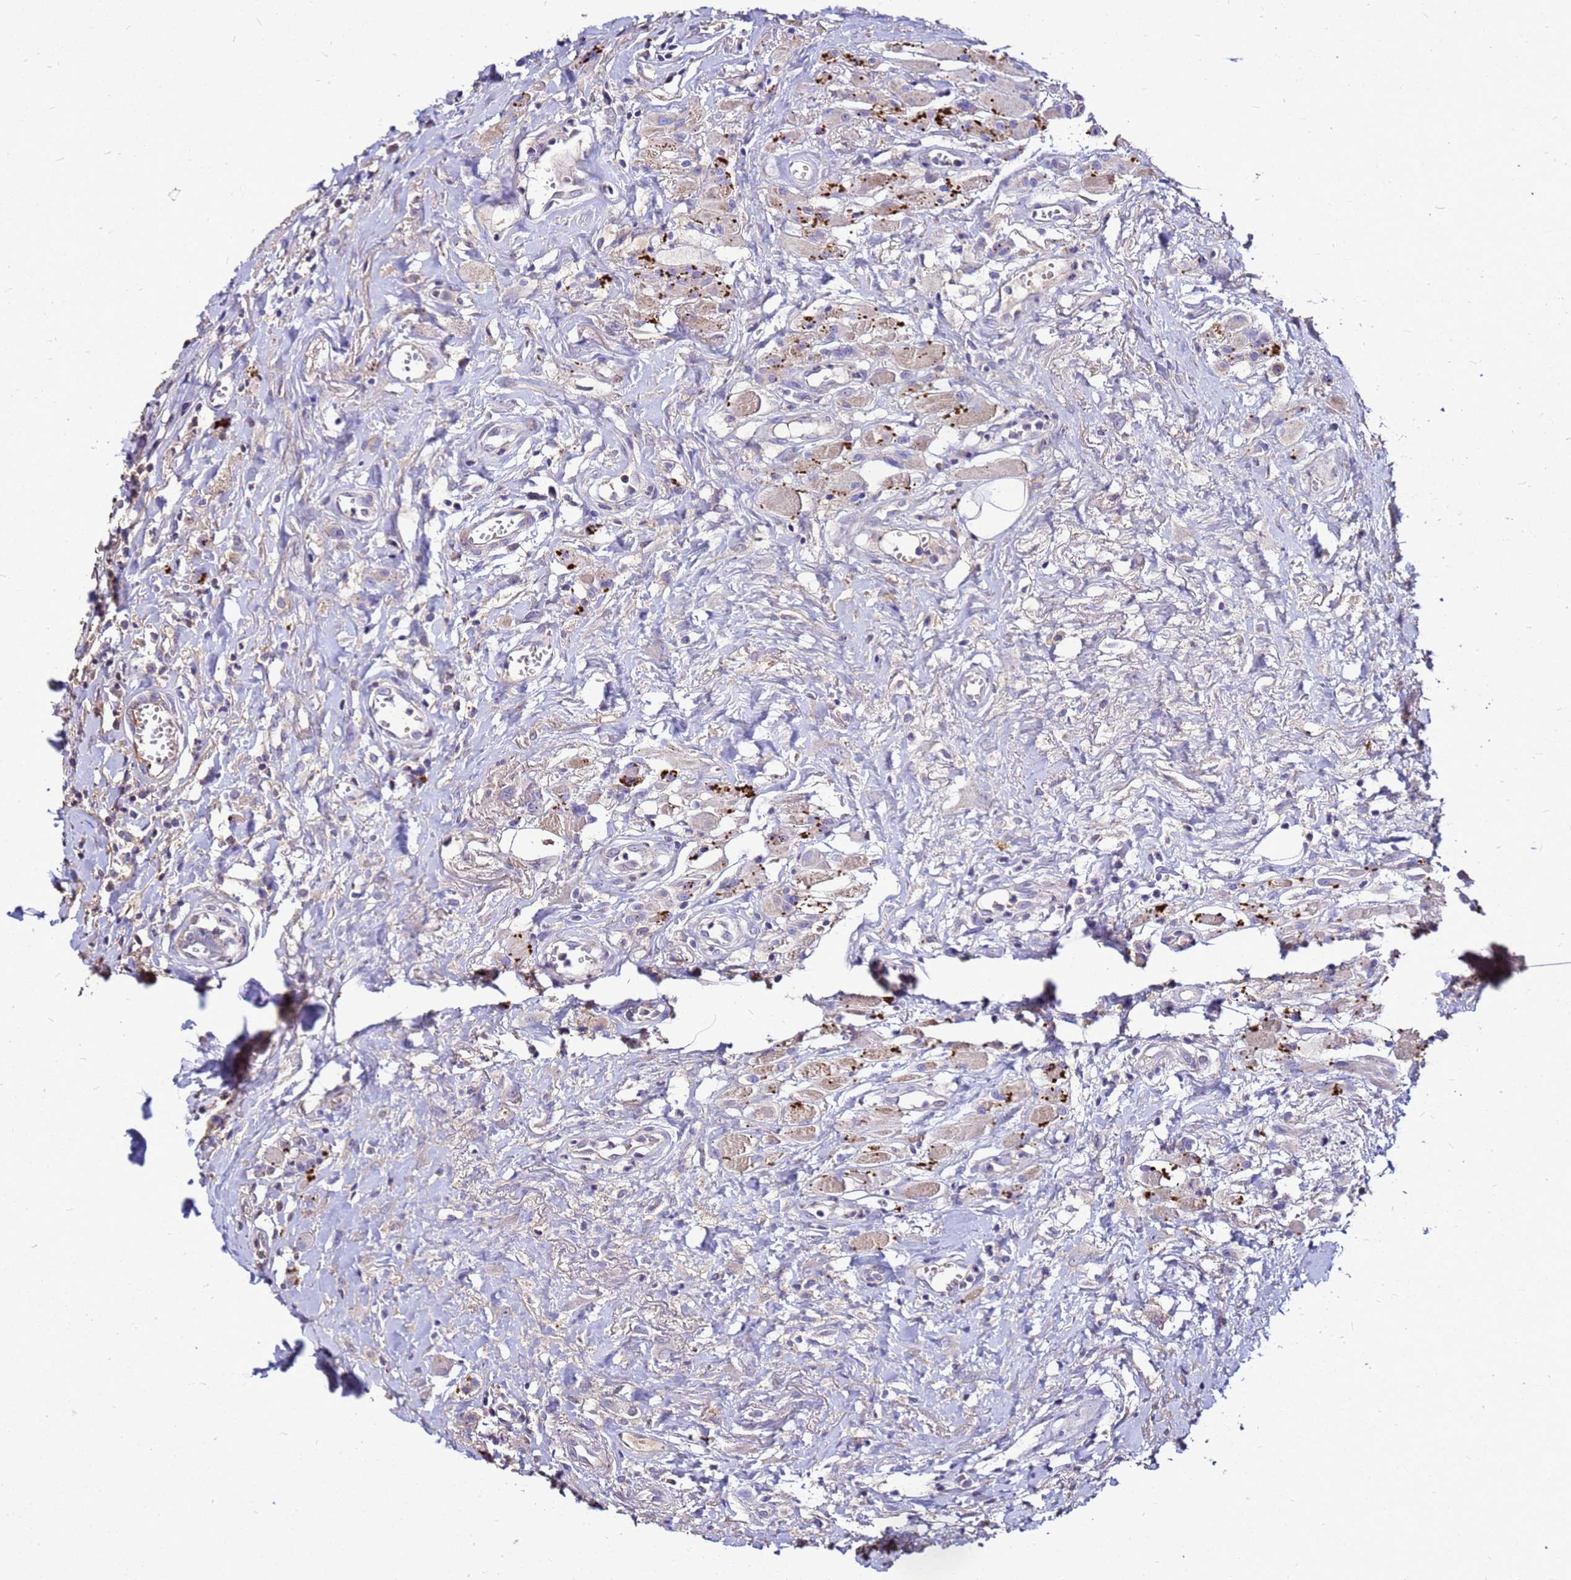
{"staining": {"intensity": "moderate", "quantity": "<25%", "location": "cytoplasmic/membranous"}, "tissue": "head and neck cancer", "cell_type": "Tumor cells", "image_type": "cancer", "snomed": [{"axis": "morphology", "description": "Squamous cell carcinoma, NOS"}, {"axis": "topography", "description": "Head-Neck"}], "caption": "This micrograph displays immunohistochemistry staining of human head and neck squamous cell carcinoma, with low moderate cytoplasmic/membranous positivity in approximately <25% of tumor cells.", "gene": "S100A2", "patient": {"sex": "female", "age": 70}}